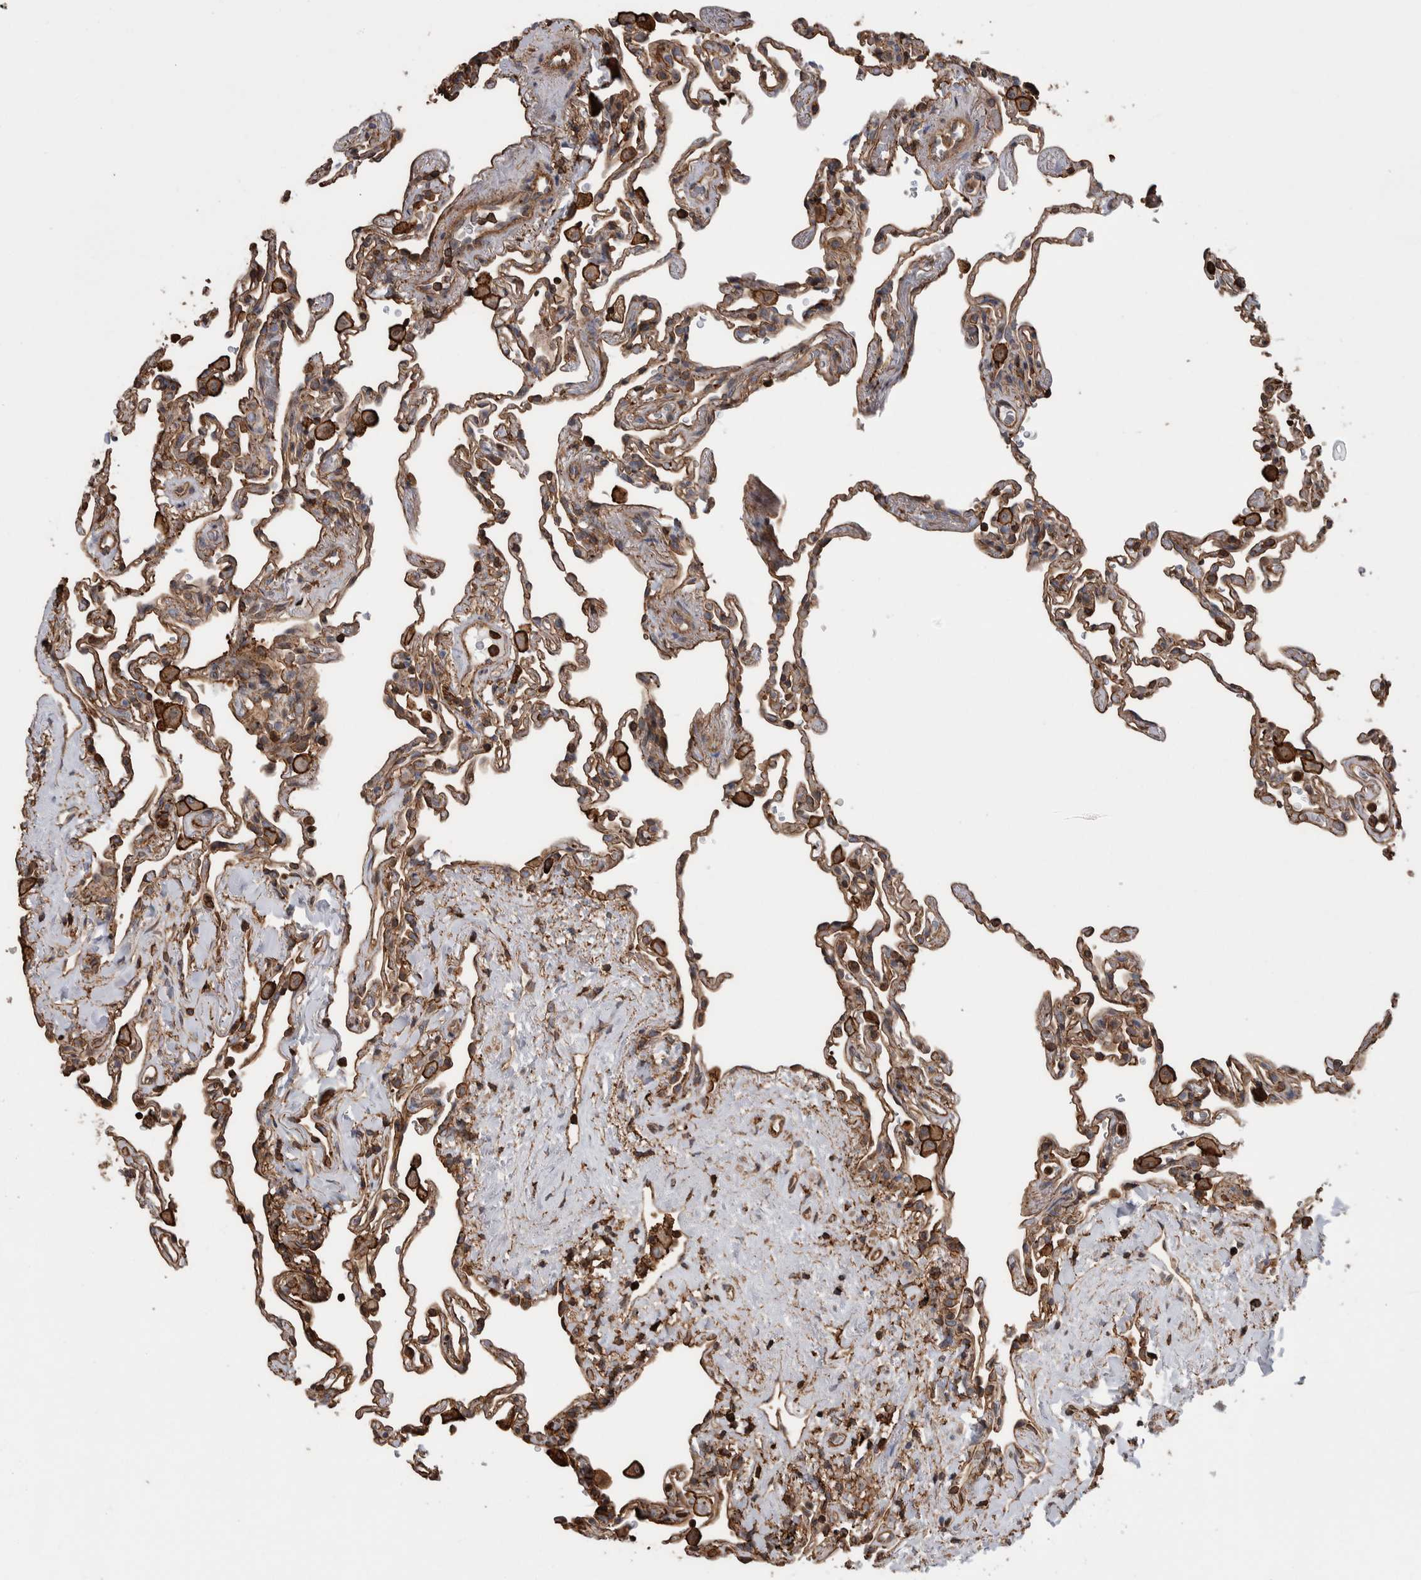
{"staining": {"intensity": "moderate", "quantity": ">75%", "location": "cytoplasmic/membranous"}, "tissue": "lung", "cell_type": "Alveolar cells", "image_type": "normal", "snomed": [{"axis": "morphology", "description": "Normal tissue, NOS"}, {"axis": "topography", "description": "Lung"}], "caption": "Alveolar cells show moderate cytoplasmic/membranous staining in approximately >75% of cells in benign lung.", "gene": "ENPP2", "patient": {"sex": "male", "age": 59}}